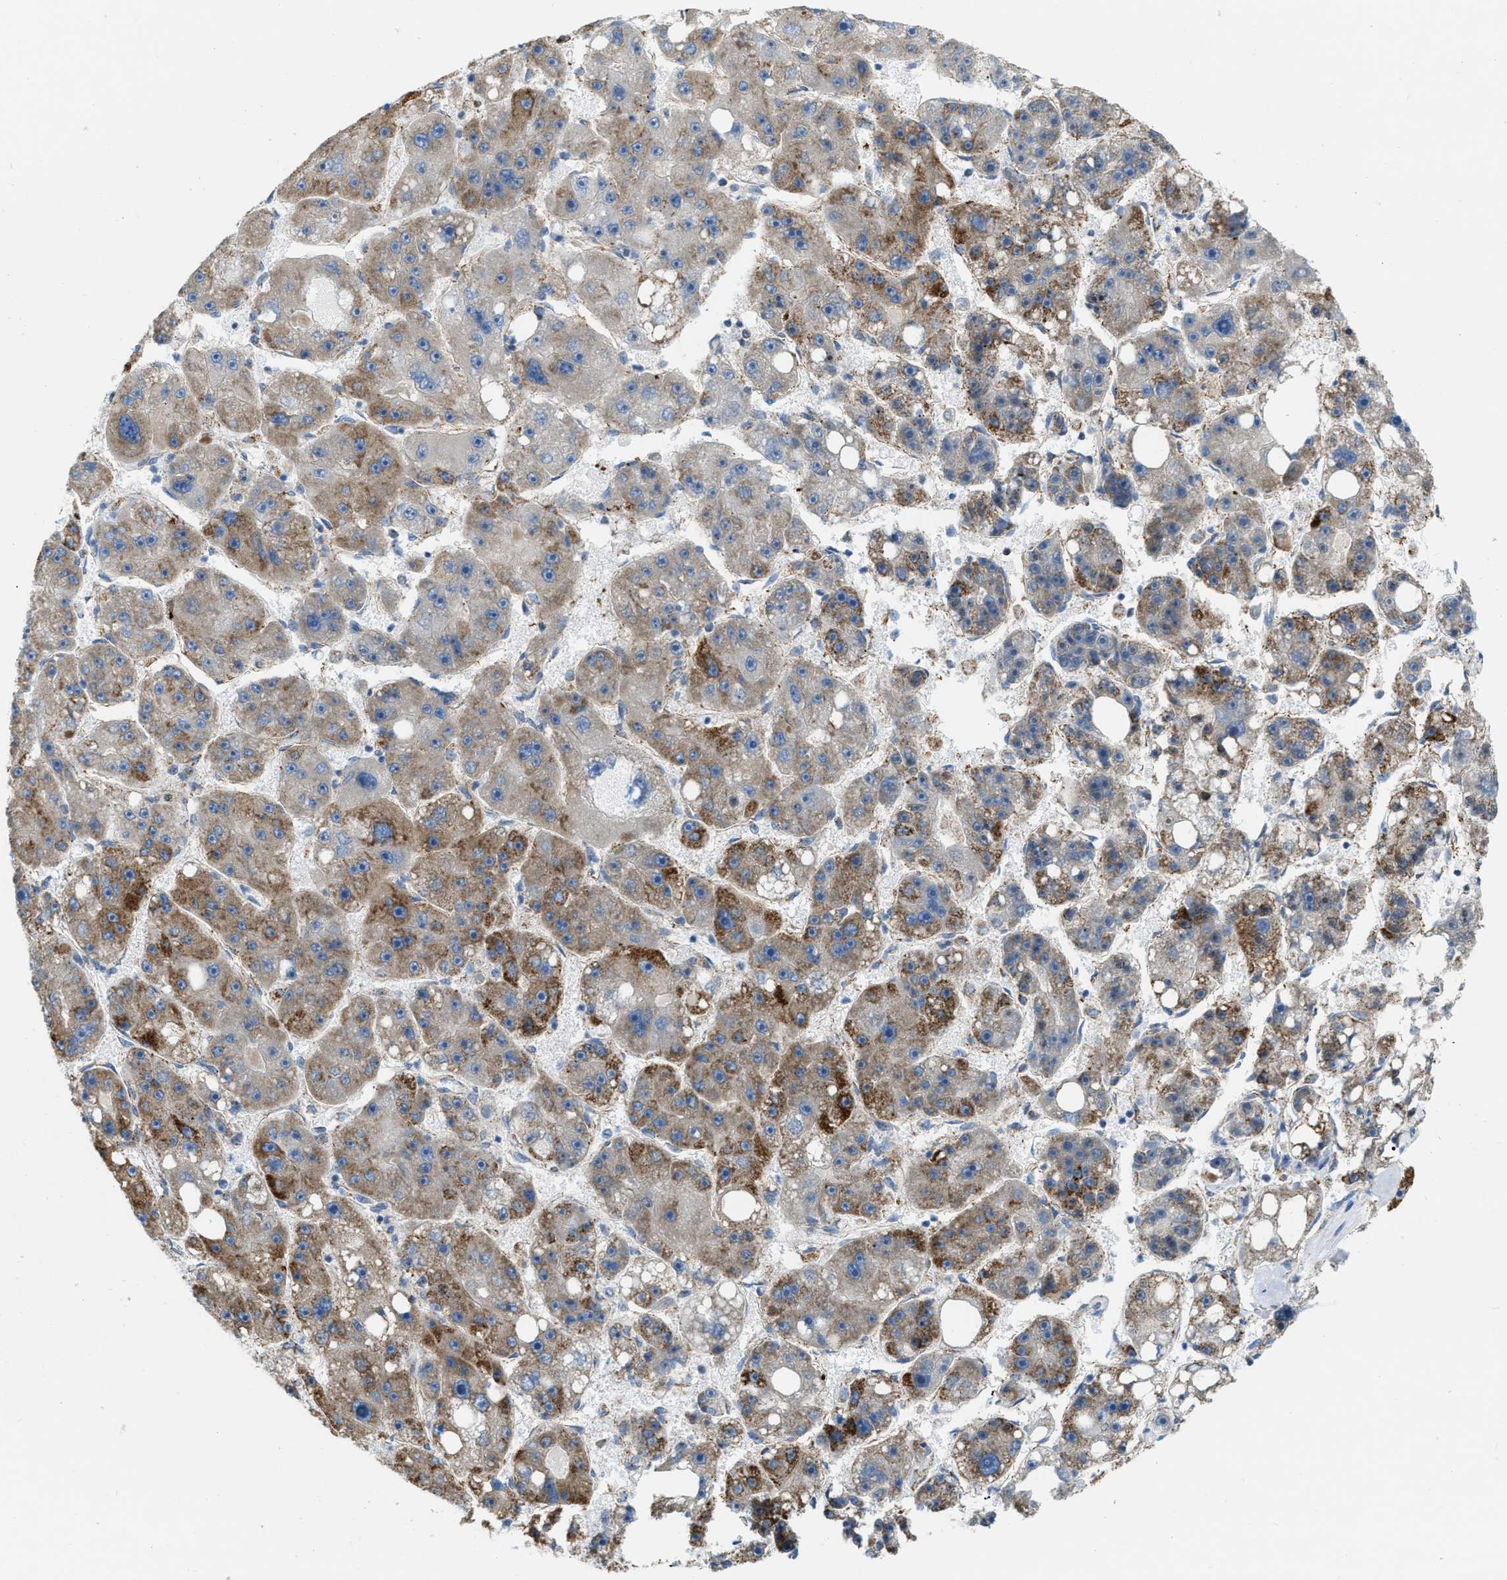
{"staining": {"intensity": "moderate", "quantity": "25%-75%", "location": "cytoplasmic/membranous"}, "tissue": "liver cancer", "cell_type": "Tumor cells", "image_type": "cancer", "snomed": [{"axis": "morphology", "description": "Carcinoma, Hepatocellular, NOS"}, {"axis": "topography", "description": "Liver"}], "caption": "Immunohistochemical staining of human liver cancer (hepatocellular carcinoma) exhibits medium levels of moderate cytoplasmic/membranous protein positivity in approximately 25%-75% of tumor cells.", "gene": "JADE1", "patient": {"sex": "female", "age": 61}}